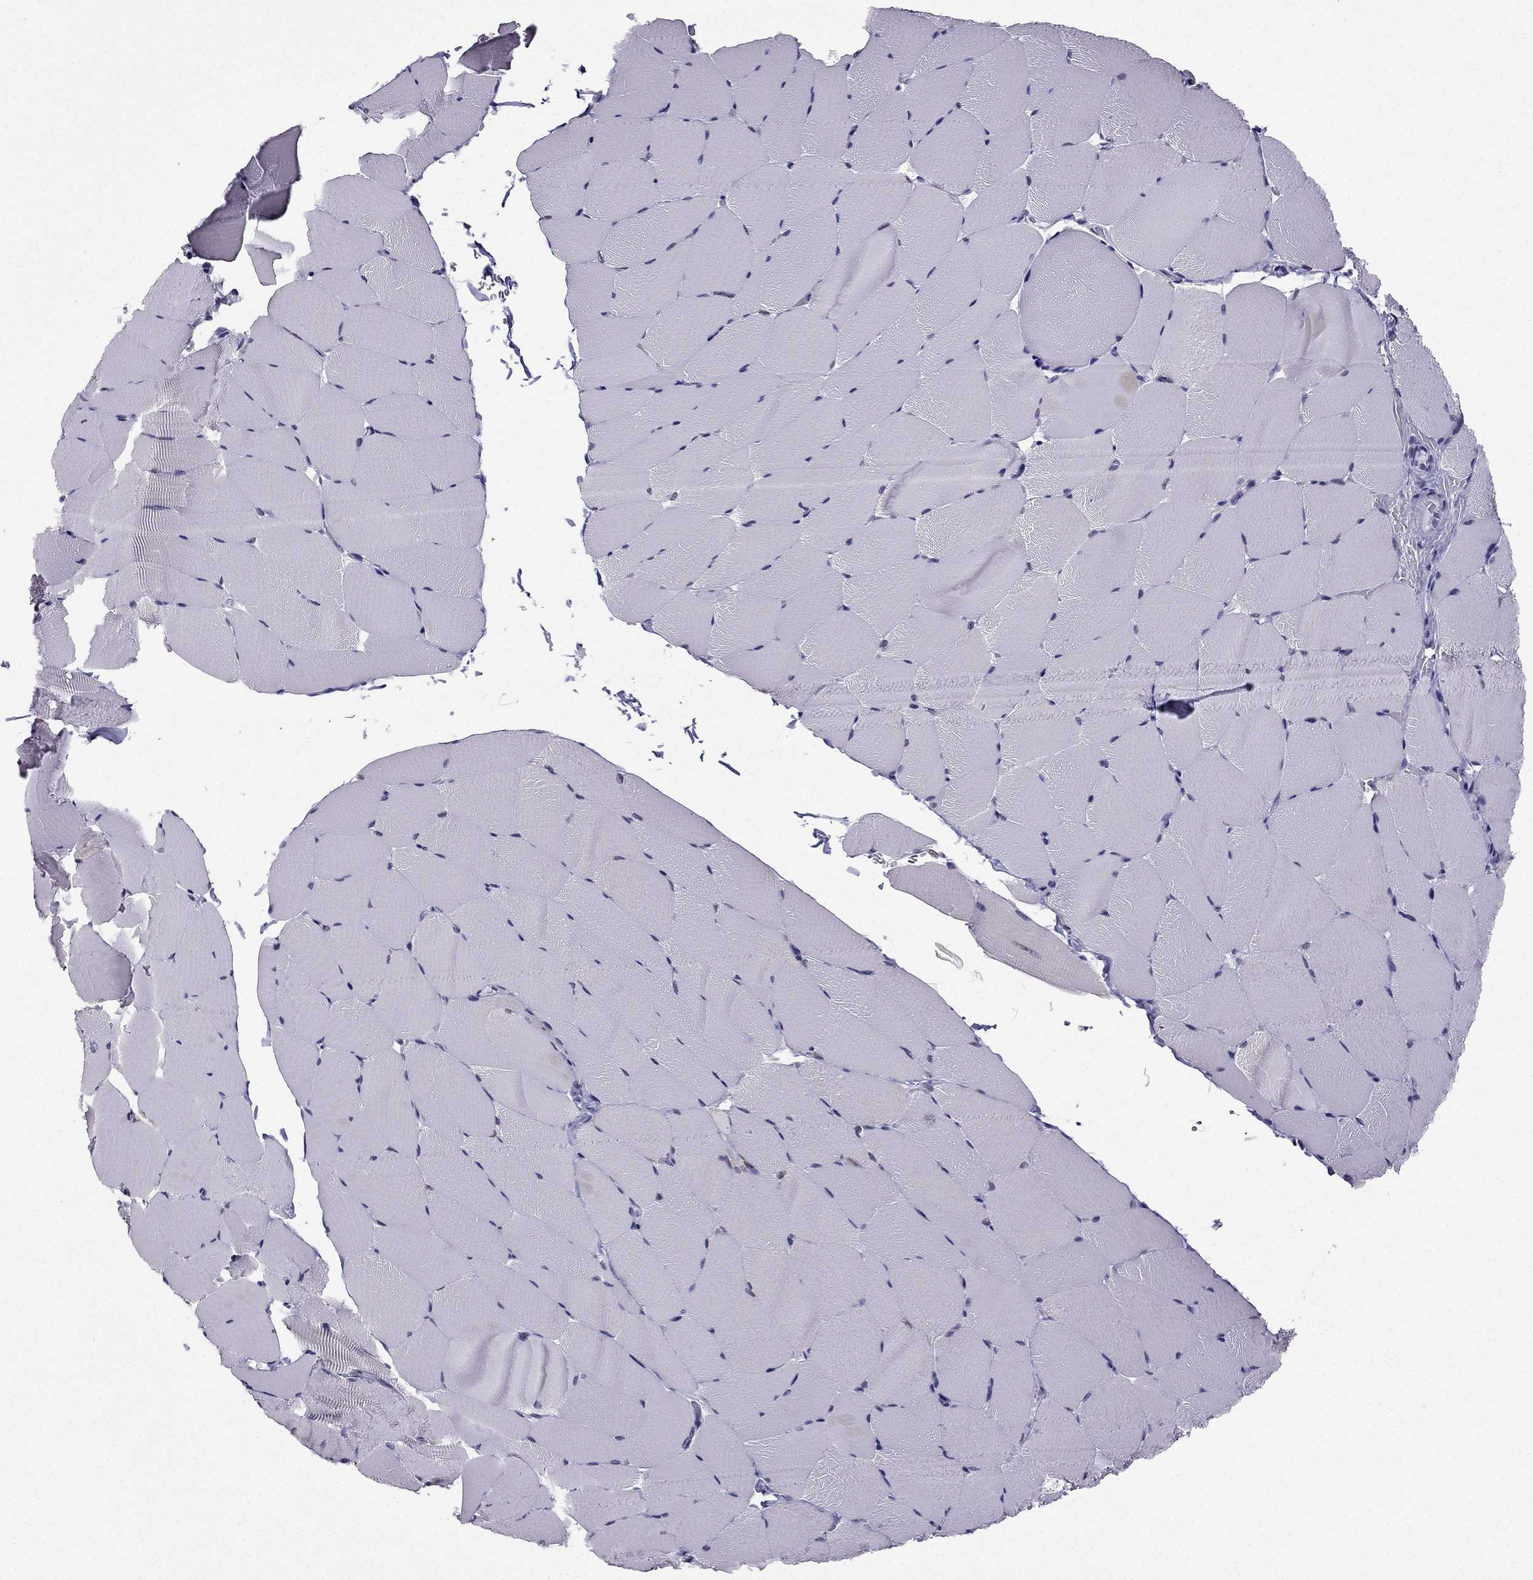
{"staining": {"intensity": "negative", "quantity": "none", "location": "none"}, "tissue": "skeletal muscle", "cell_type": "Myocytes", "image_type": "normal", "snomed": [{"axis": "morphology", "description": "Normal tissue, NOS"}, {"axis": "topography", "description": "Skeletal muscle"}], "caption": "An immunohistochemistry histopathology image of unremarkable skeletal muscle is shown. There is no staining in myocytes of skeletal muscle.", "gene": "CCK", "patient": {"sex": "female", "age": 37}}